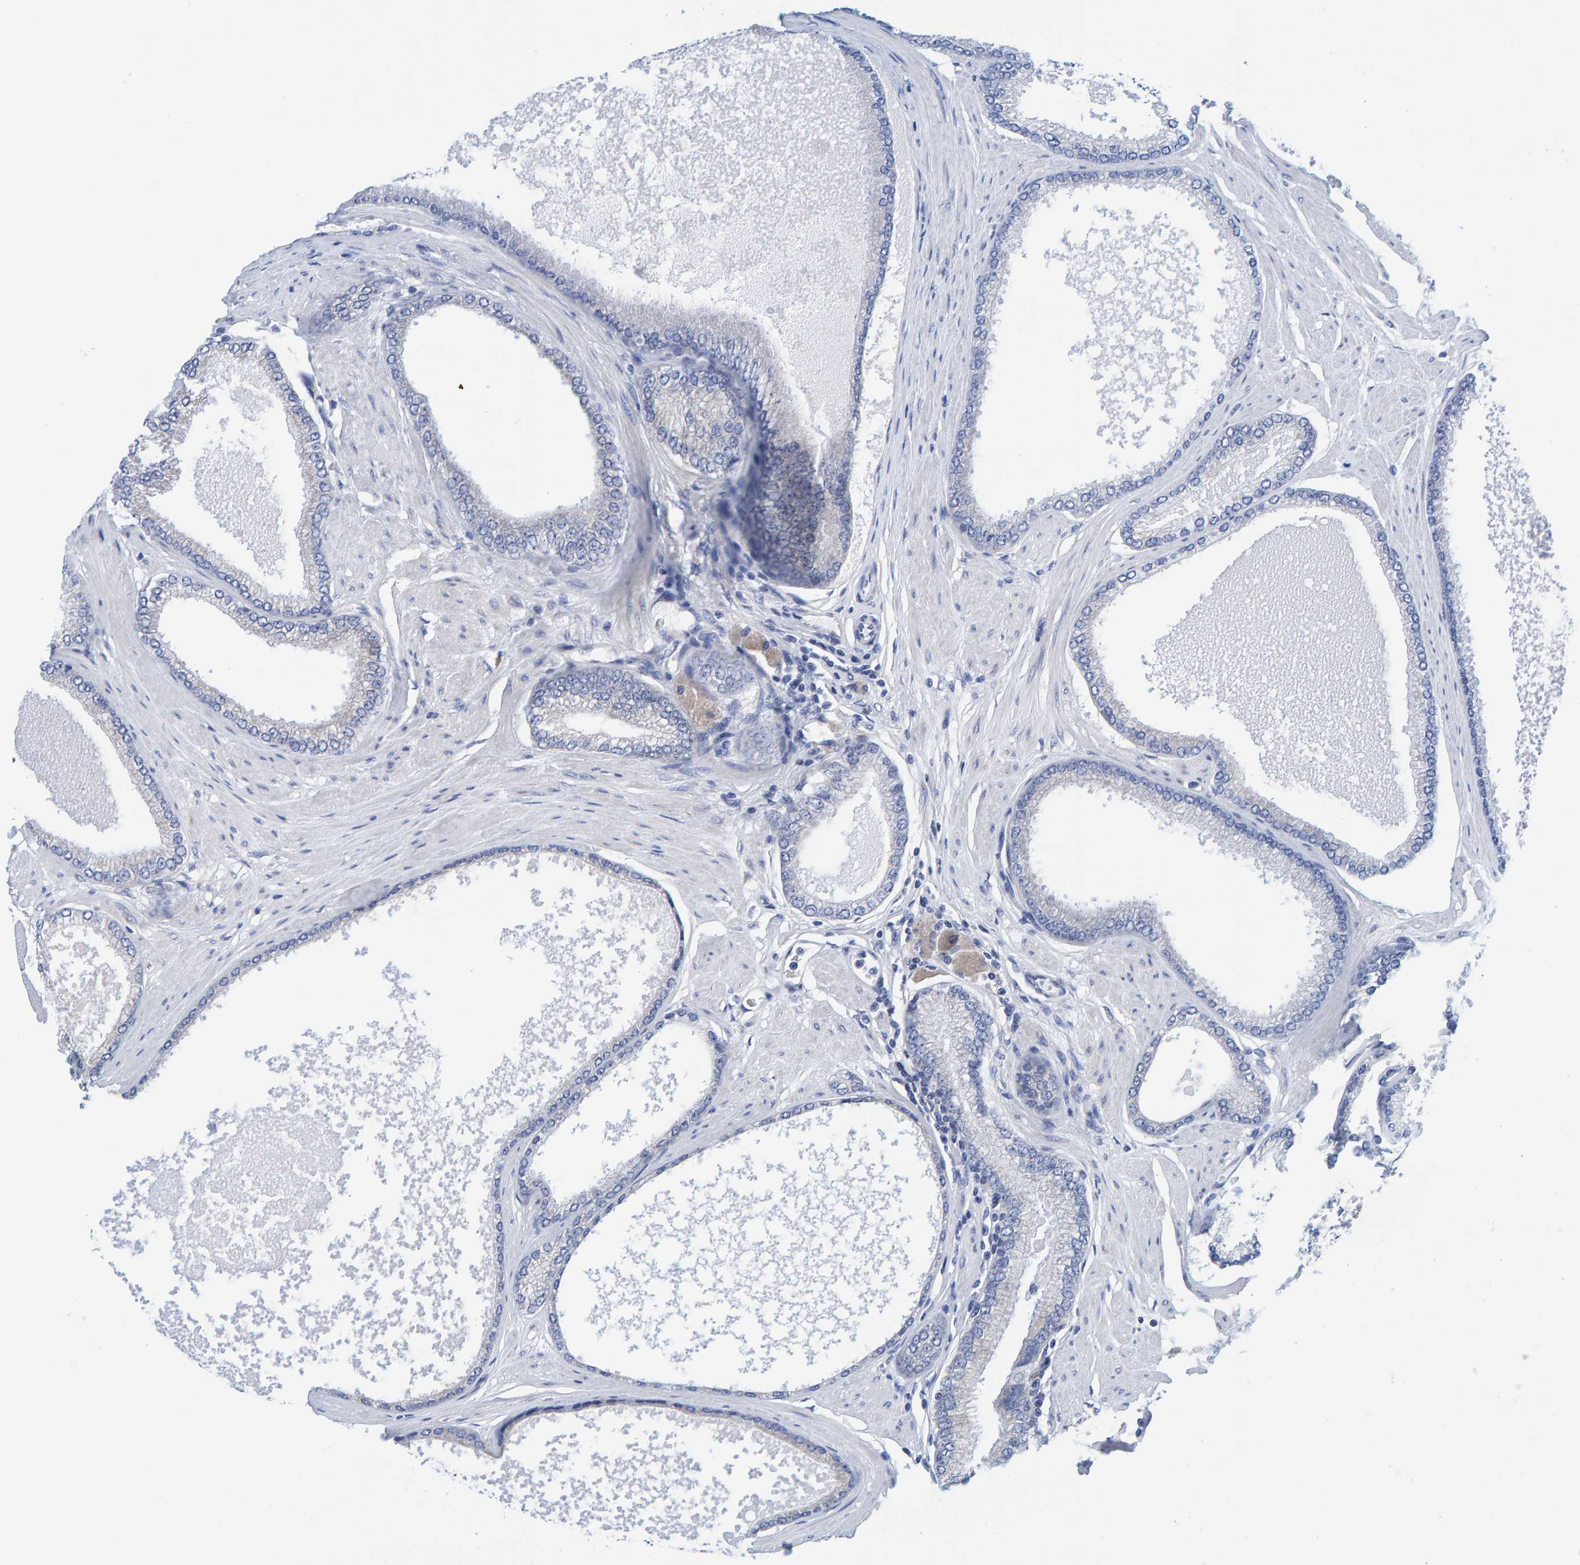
{"staining": {"intensity": "negative", "quantity": "none", "location": "none"}, "tissue": "prostate cancer", "cell_type": "Tumor cells", "image_type": "cancer", "snomed": [{"axis": "morphology", "description": "Adenocarcinoma, High grade"}, {"axis": "topography", "description": "Prostate"}], "caption": "The histopathology image exhibits no significant expression in tumor cells of high-grade adenocarcinoma (prostate). (DAB (3,3'-diaminobenzidine) immunohistochemistry (IHC) visualized using brightfield microscopy, high magnification).", "gene": "CDK5RAP3", "patient": {"sex": "male", "age": 61}}